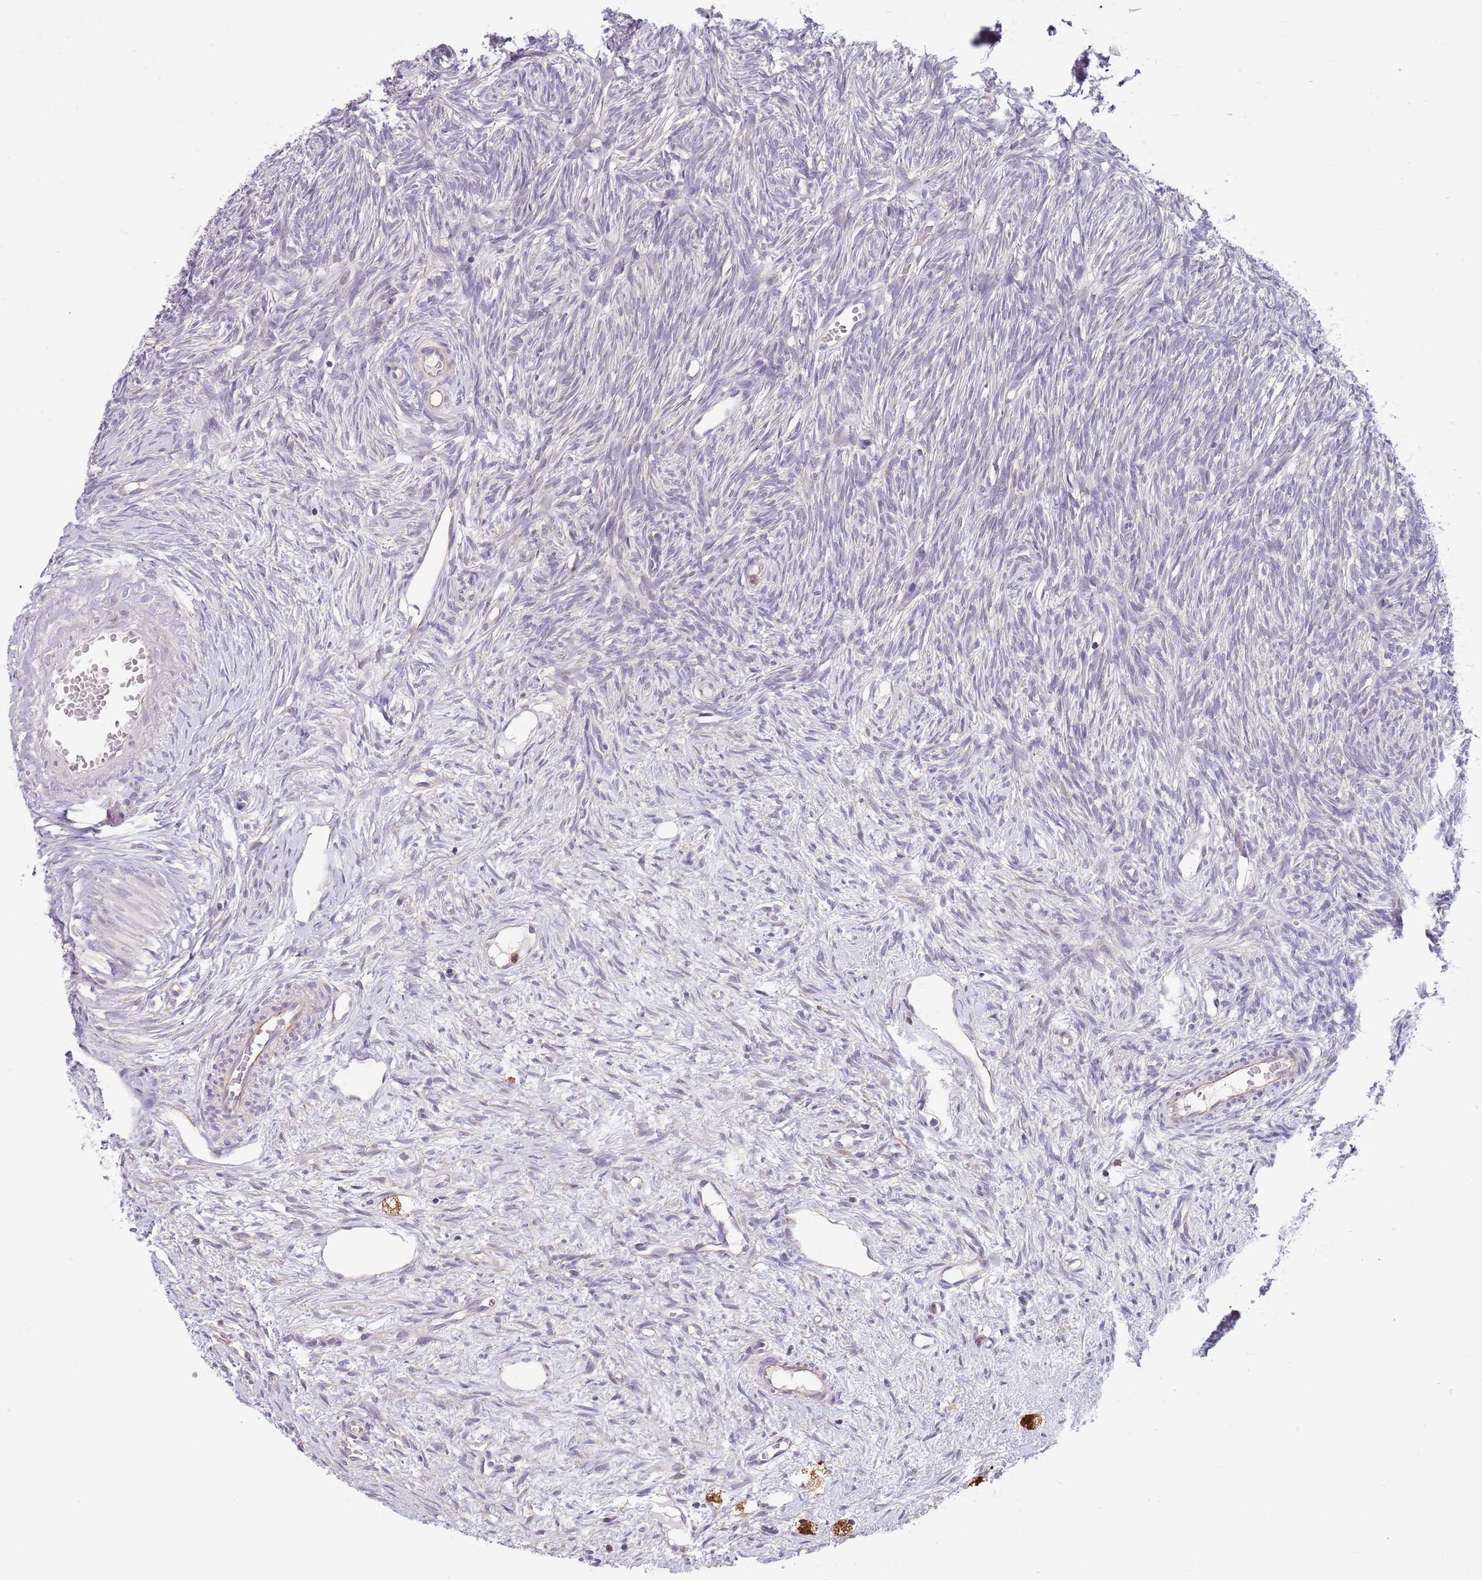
{"staining": {"intensity": "negative", "quantity": "none", "location": "none"}, "tissue": "ovary", "cell_type": "Follicle cells", "image_type": "normal", "snomed": [{"axis": "morphology", "description": "Normal tissue, NOS"}, {"axis": "topography", "description": "Ovary"}], "caption": "Immunohistochemical staining of benign ovary reveals no significant positivity in follicle cells. (DAB IHC visualized using brightfield microscopy, high magnification).", "gene": "CCNJL", "patient": {"sex": "female", "age": 51}}